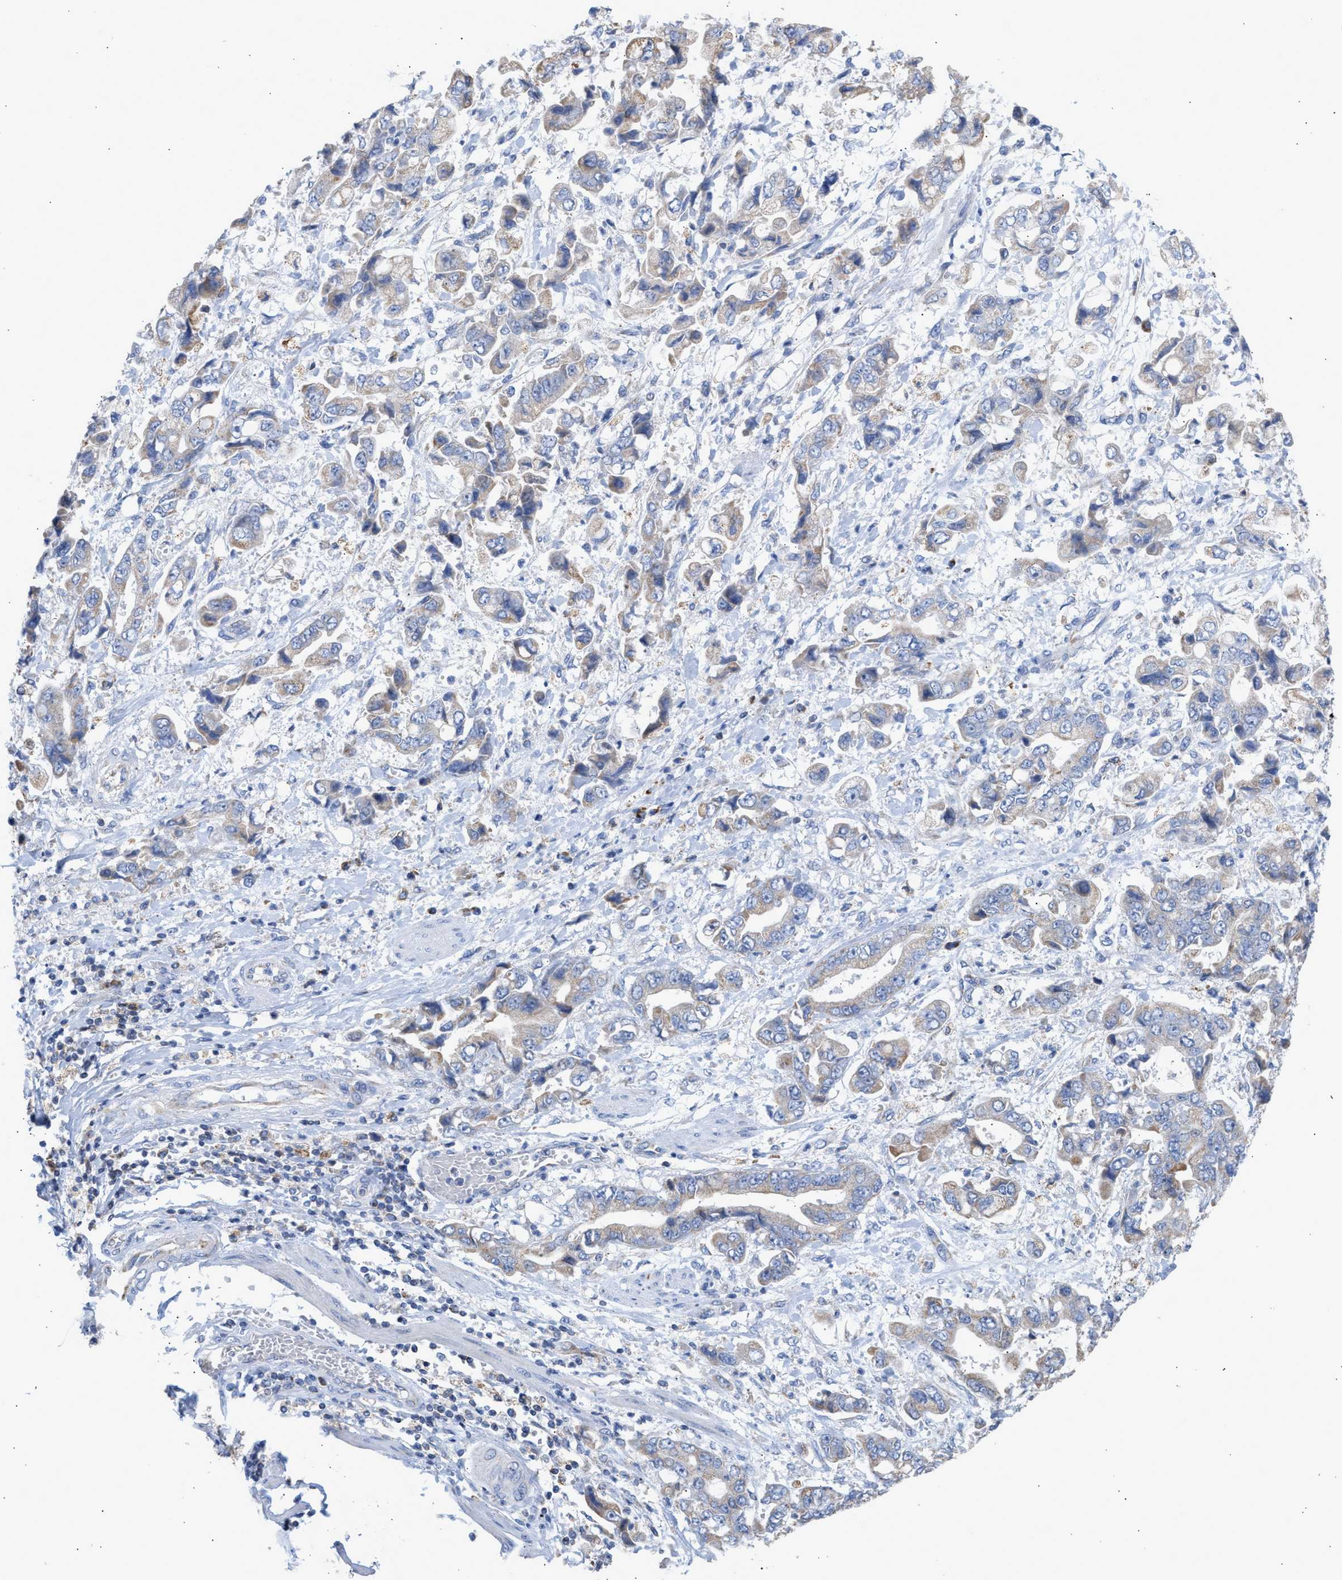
{"staining": {"intensity": "weak", "quantity": "25%-75%", "location": "cytoplasmic/membranous"}, "tissue": "stomach cancer", "cell_type": "Tumor cells", "image_type": "cancer", "snomed": [{"axis": "morphology", "description": "Normal tissue, NOS"}, {"axis": "morphology", "description": "Adenocarcinoma, NOS"}, {"axis": "topography", "description": "Stomach"}], "caption": "Immunohistochemistry photomicrograph of stomach adenocarcinoma stained for a protein (brown), which displays low levels of weak cytoplasmic/membranous positivity in approximately 25%-75% of tumor cells.", "gene": "ACOT13", "patient": {"sex": "male", "age": 62}}